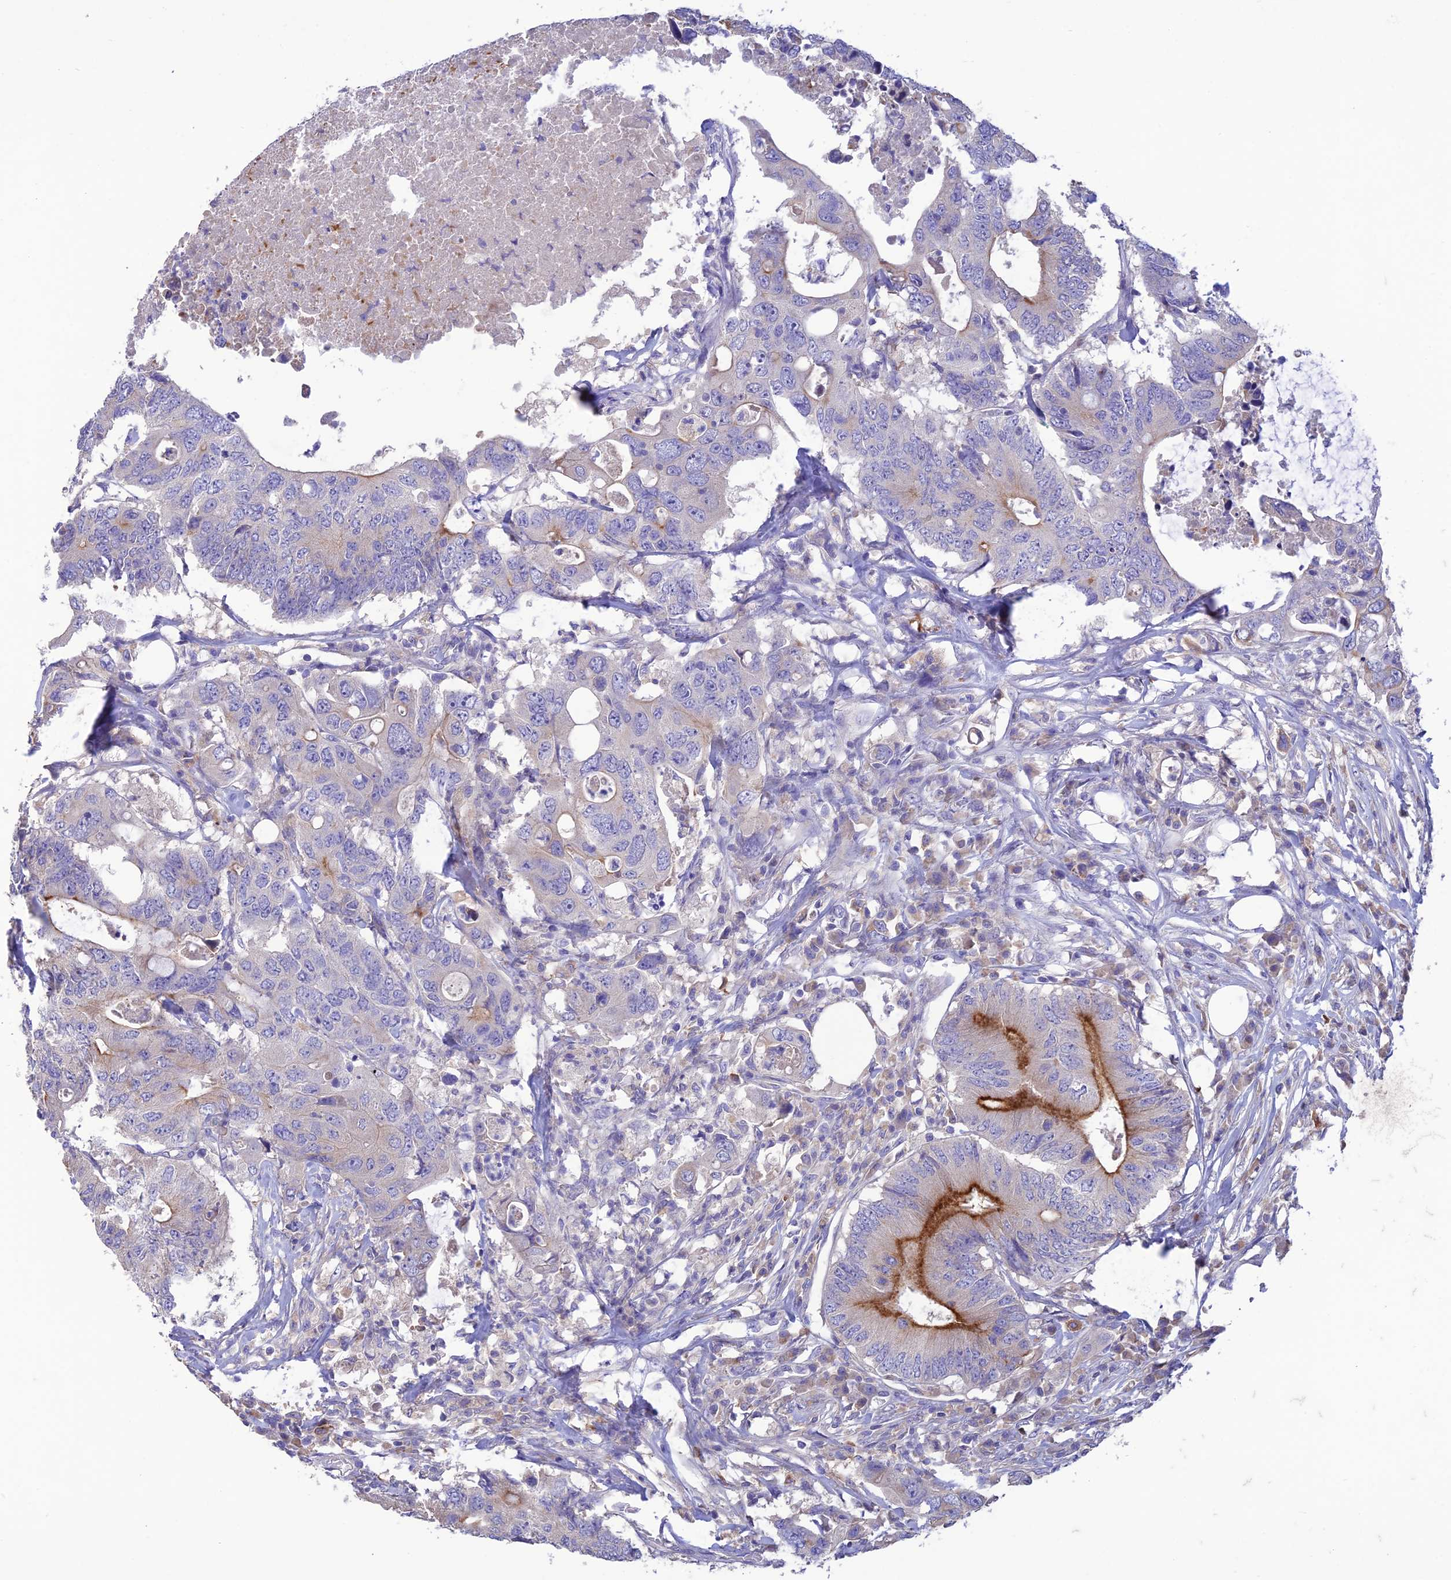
{"staining": {"intensity": "strong", "quantity": "<25%", "location": "cytoplasmic/membranous"}, "tissue": "colorectal cancer", "cell_type": "Tumor cells", "image_type": "cancer", "snomed": [{"axis": "morphology", "description": "Adenocarcinoma, NOS"}, {"axis": "topography", "description": "Colon"}], "caption": "Tumor cells exhibit medium levels of strong cytoplasmic/membranous positivity in about <25% of cells in human colorectal cancer. (brown staining indicates protein expression, while blue staining denotes nuclei).", "gene": "SFT2D2", "patient": {"sex": "male", "age": 71}}